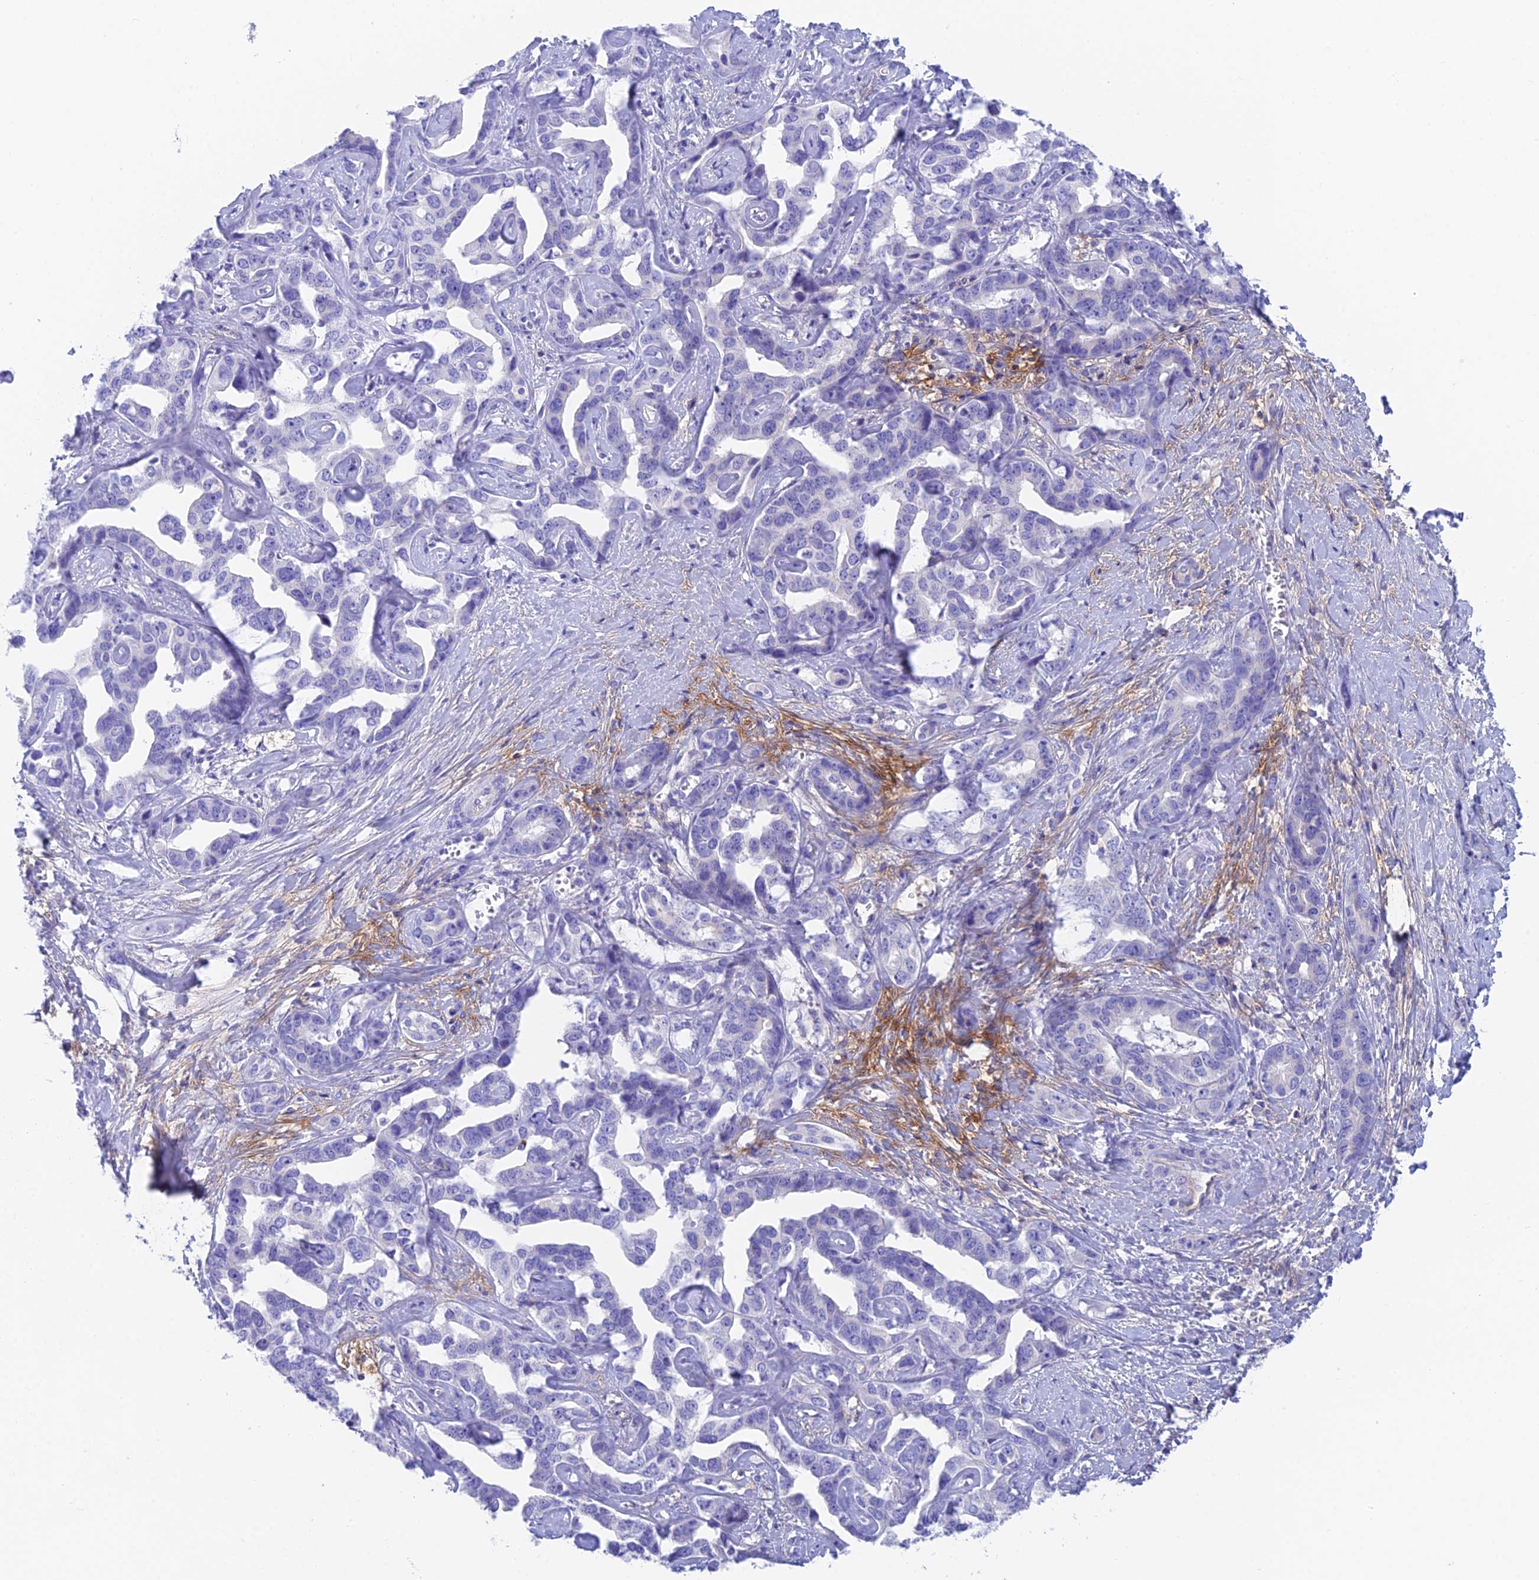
{"staining": {"intensity": "negative", "quantity": "none", "location": "none"}, "tissue": "liver cancer", "cell_type": "Tumor cells", "image_type": "cancer", "snomed": [{"axis": "morphology", "description": "Cholangiocarcinoma"}, {"axis": "topography", "description": "Liver"}], "caption": "IHC image of neoplastic tissue: human liver cancer (cholangiocarcinoma) stained with DAB (3,3'-diaminobenzidine) shows no significant protein staining in tumor cells.", "gene": "ADAMTS13", "patient": {"sex": "male", "age": 59}}